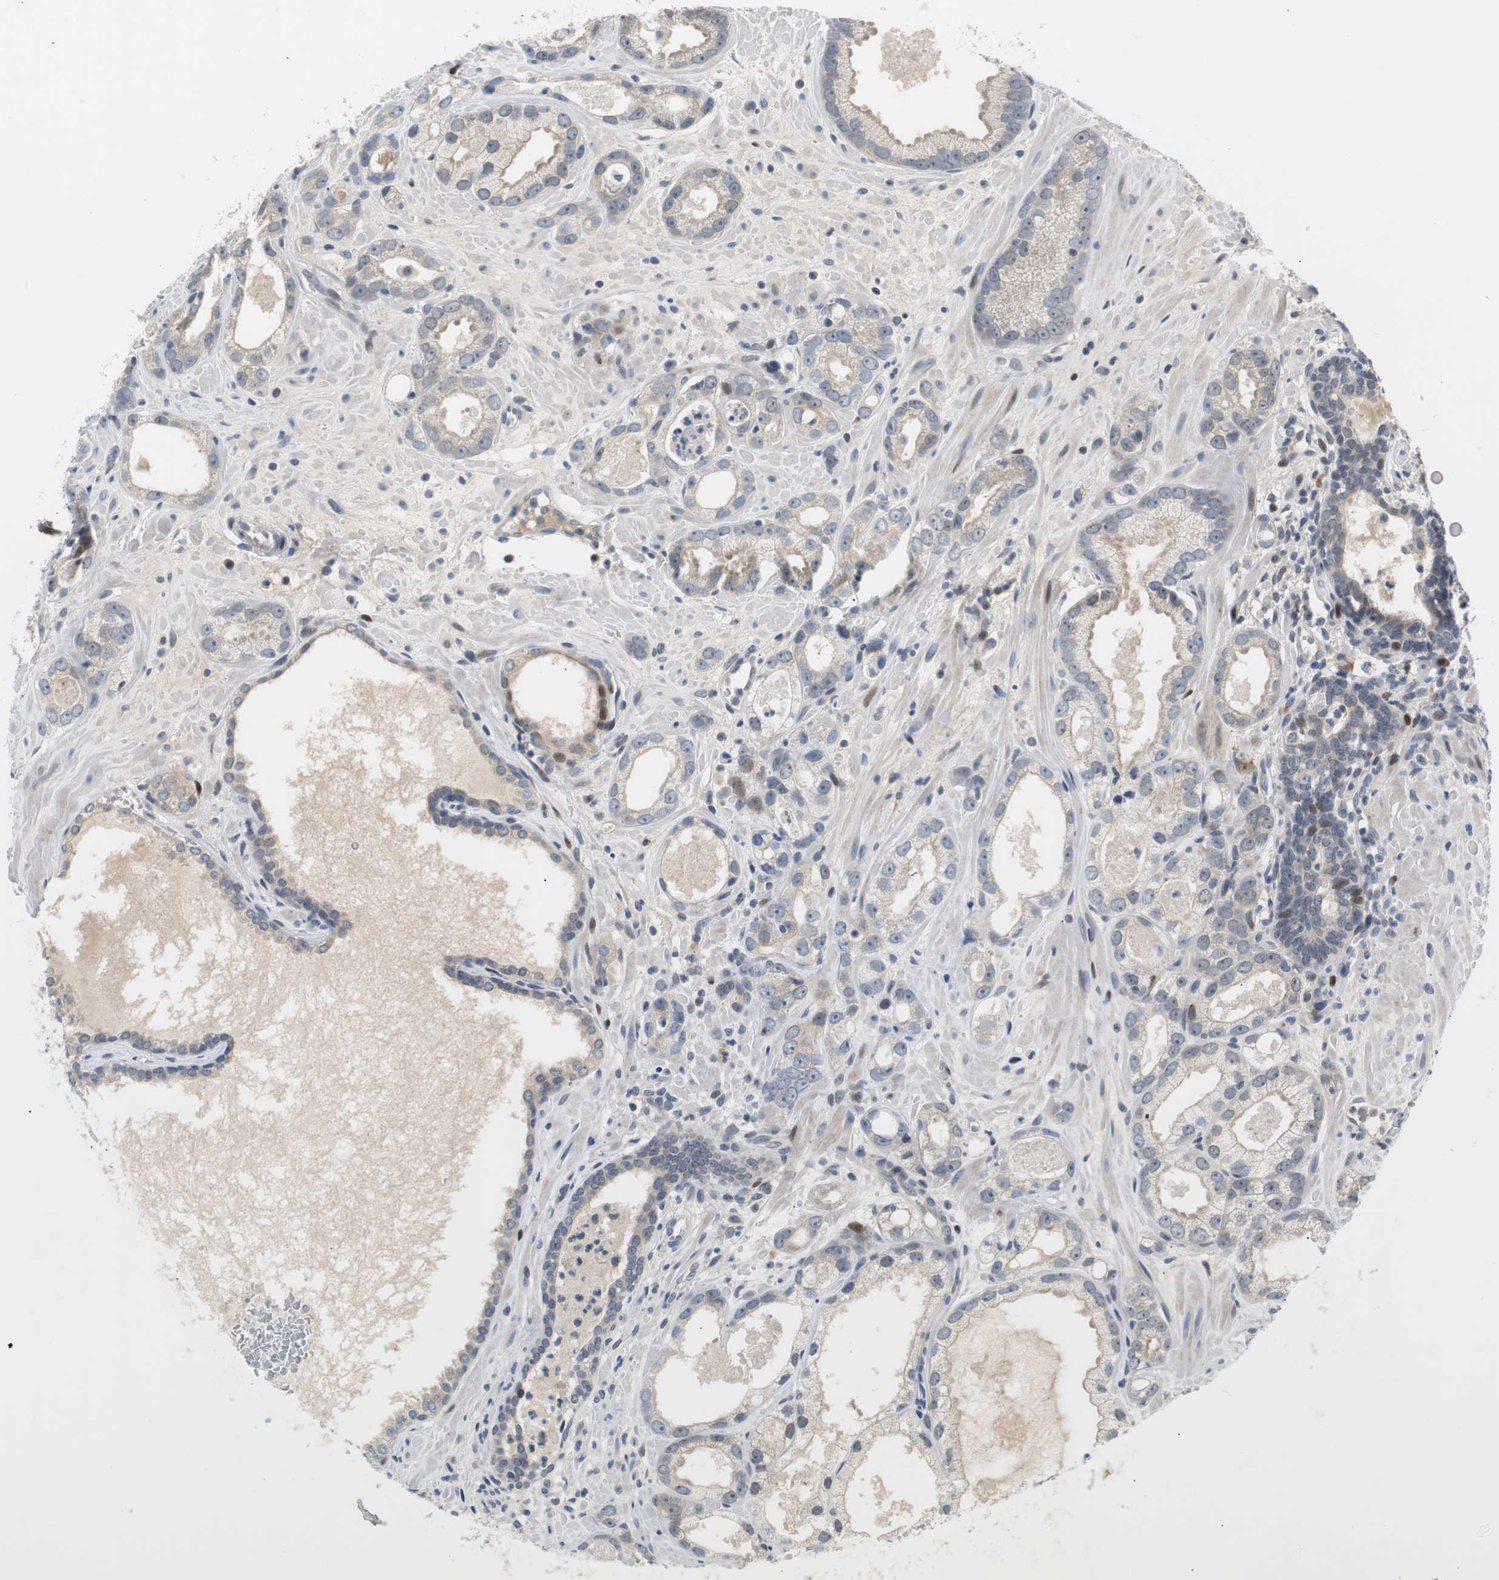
{"staining": {"intensity": "negative", "quantity": "none", "location": "none"}, "tissue": "prostate cancer", "cell_type": "Tumor cells", "image_type": "cancer", "snomed": [{"axis": "morphology", "description": "Adenocarcinoma, Low grade"}, {"axis": "topography", "description": "Prostate"}], "caption": "Adenocarcinoma (low-grade) (prostate) was stained to show a protein in brown. There is no significant staining in tumor cells.", "gene": "MAP2K4", "patient": {"sex": "male", "age": 57}}